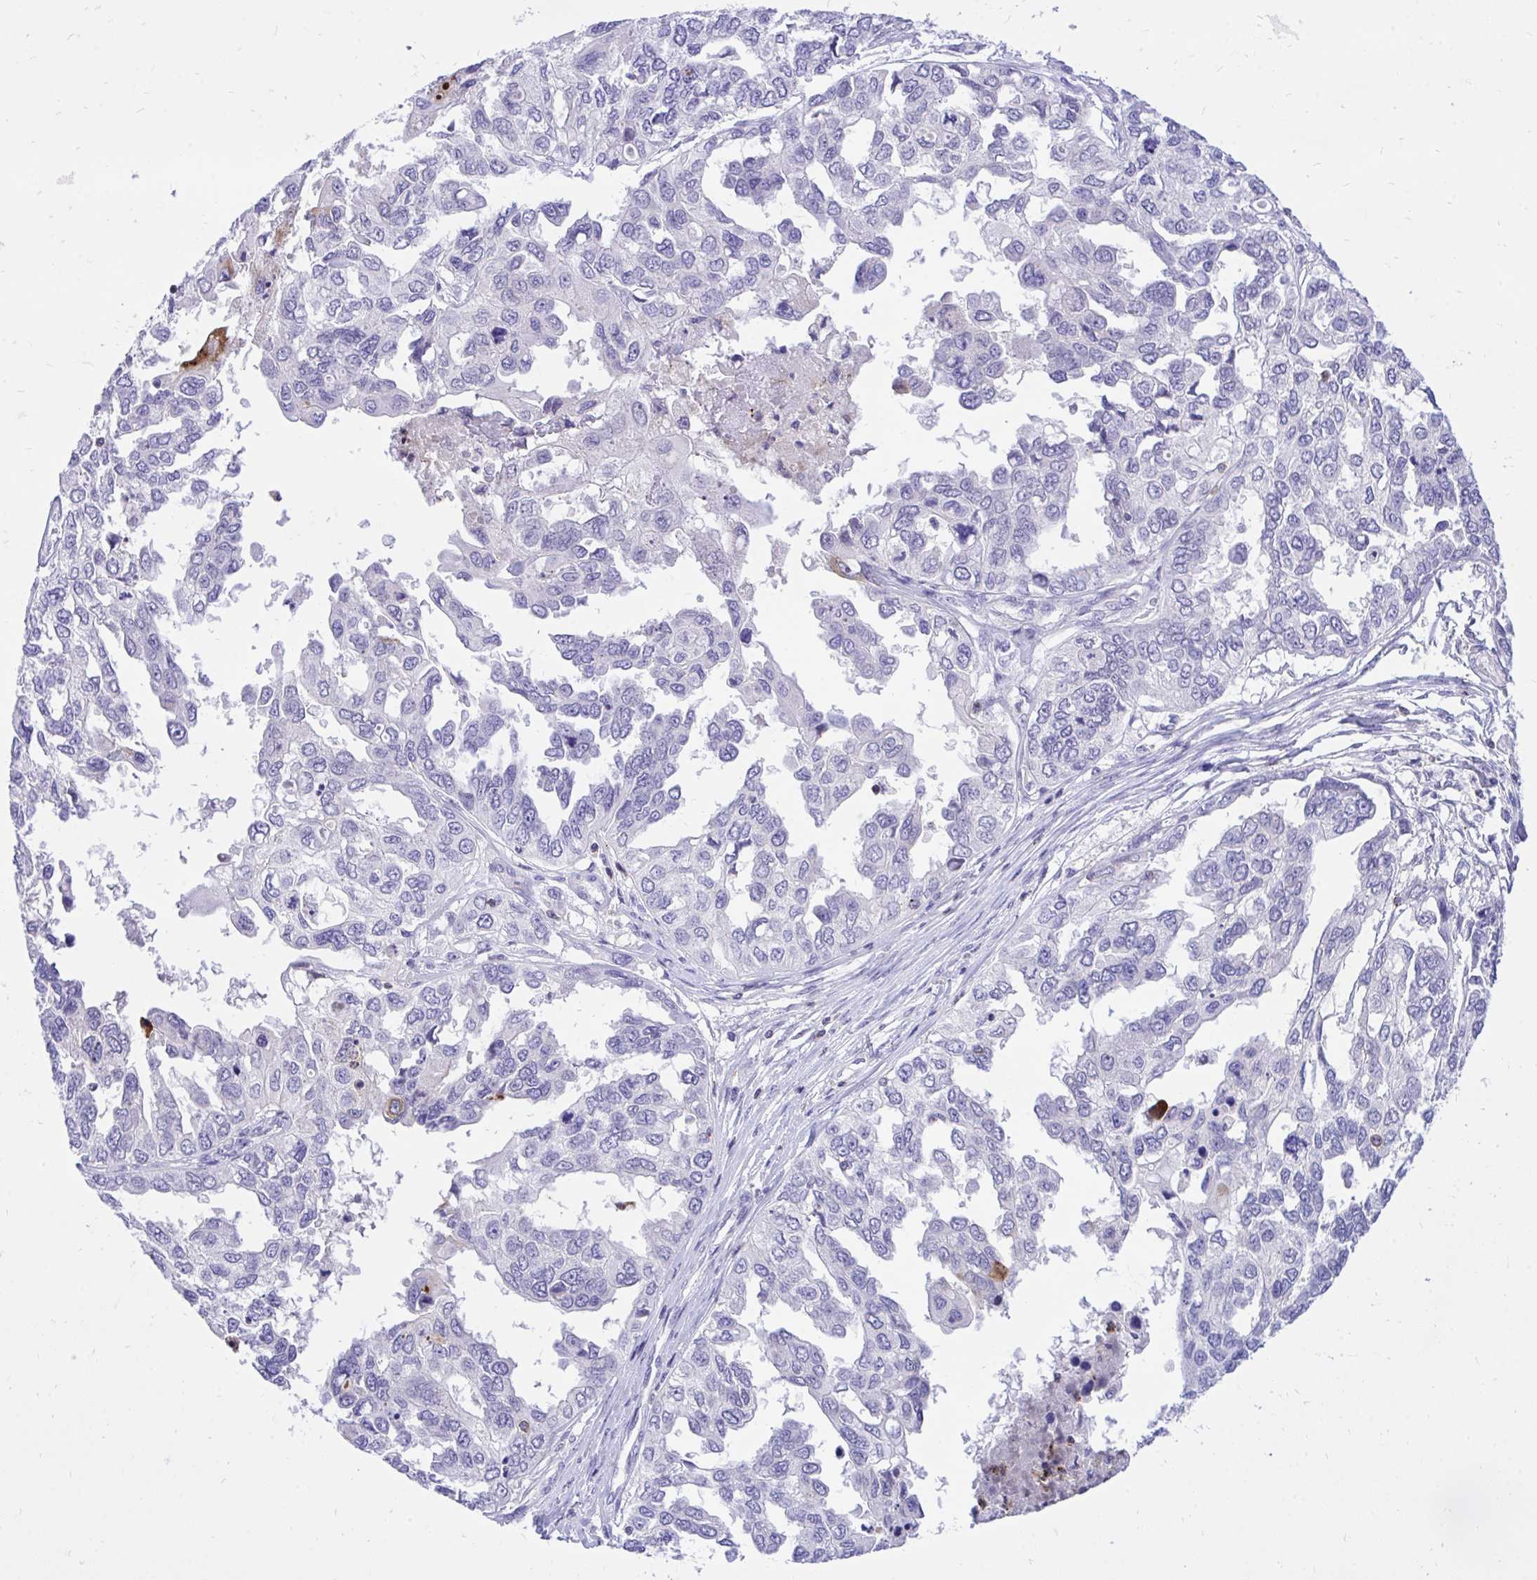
{"staining": {"intensity": "negative", "quantity": "none", "location": "none"}, "tissue": "ovarian cancer", "cell_type": "Tumor cells", "image_type": "cancer", "snomed": [{"axis": "morphology", "description": "Cystadenocarcinoma, serous, NOS"}, {"axis": "topography", "description": "Ovary"}], "caption": "This is an immunohistochemistry histopathology image of human serous cystadenocarcinoma (ovarian). There is no positivity in tumor cells.", "gene": "CXCL8", "patient": {"sex": "female", "age": 53}}